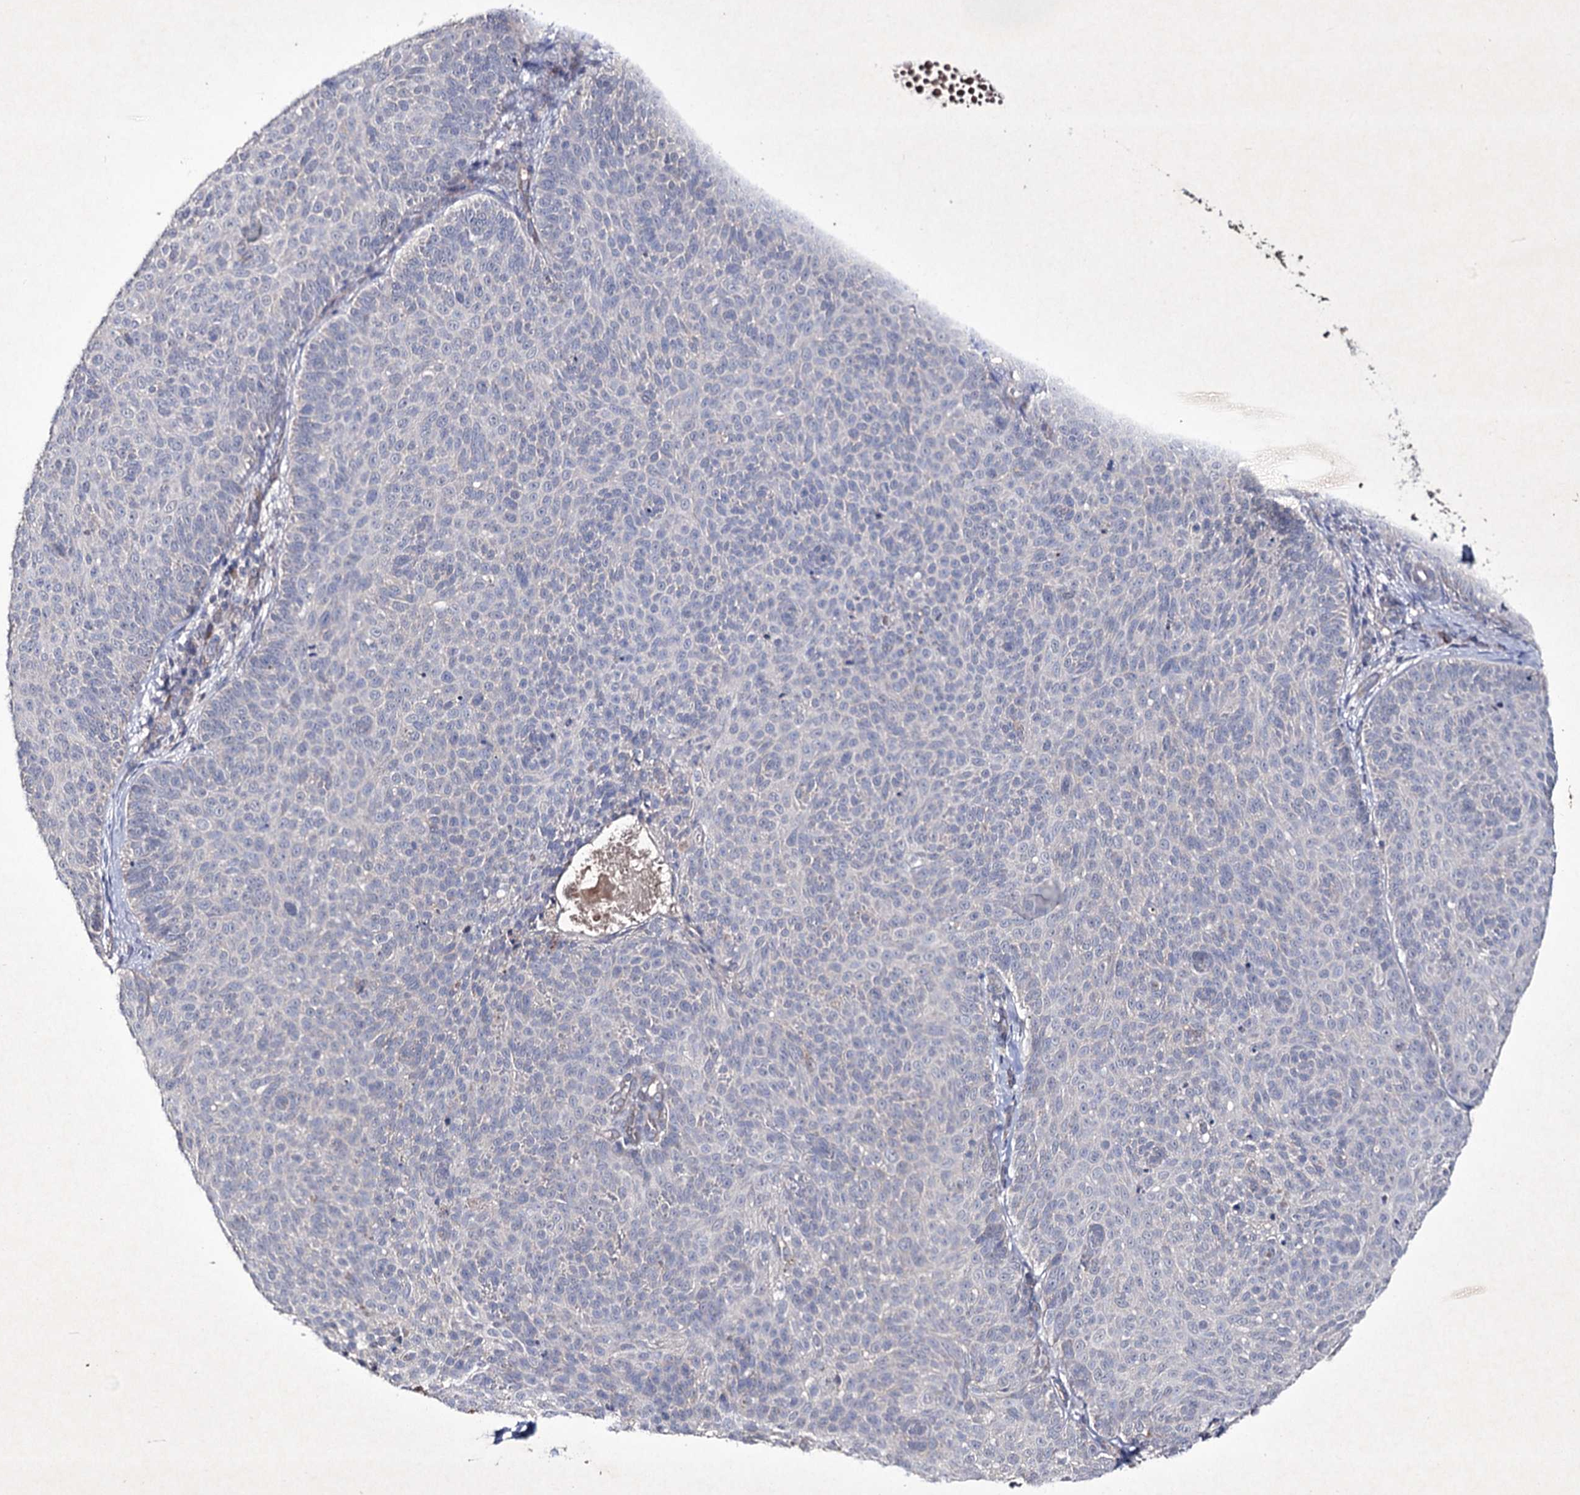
{"staining": {"intensity": "negative", "quantity": "none", "location": "none"}, "tissue": "skin cancer", "cell_type": "Tumor cells", "image_type": "cancer", "snomed": [{"axis": "morphology", "description": "Basal cell carcinoma"}, {"axis": "topography", "description": "Skin"}], "caption": "This is an IHC histopathology image of human skin cancer. There is no expression in tumor cells.", "gene": "SEMA4G", "patient": {"sex": "male", "age": 85}}